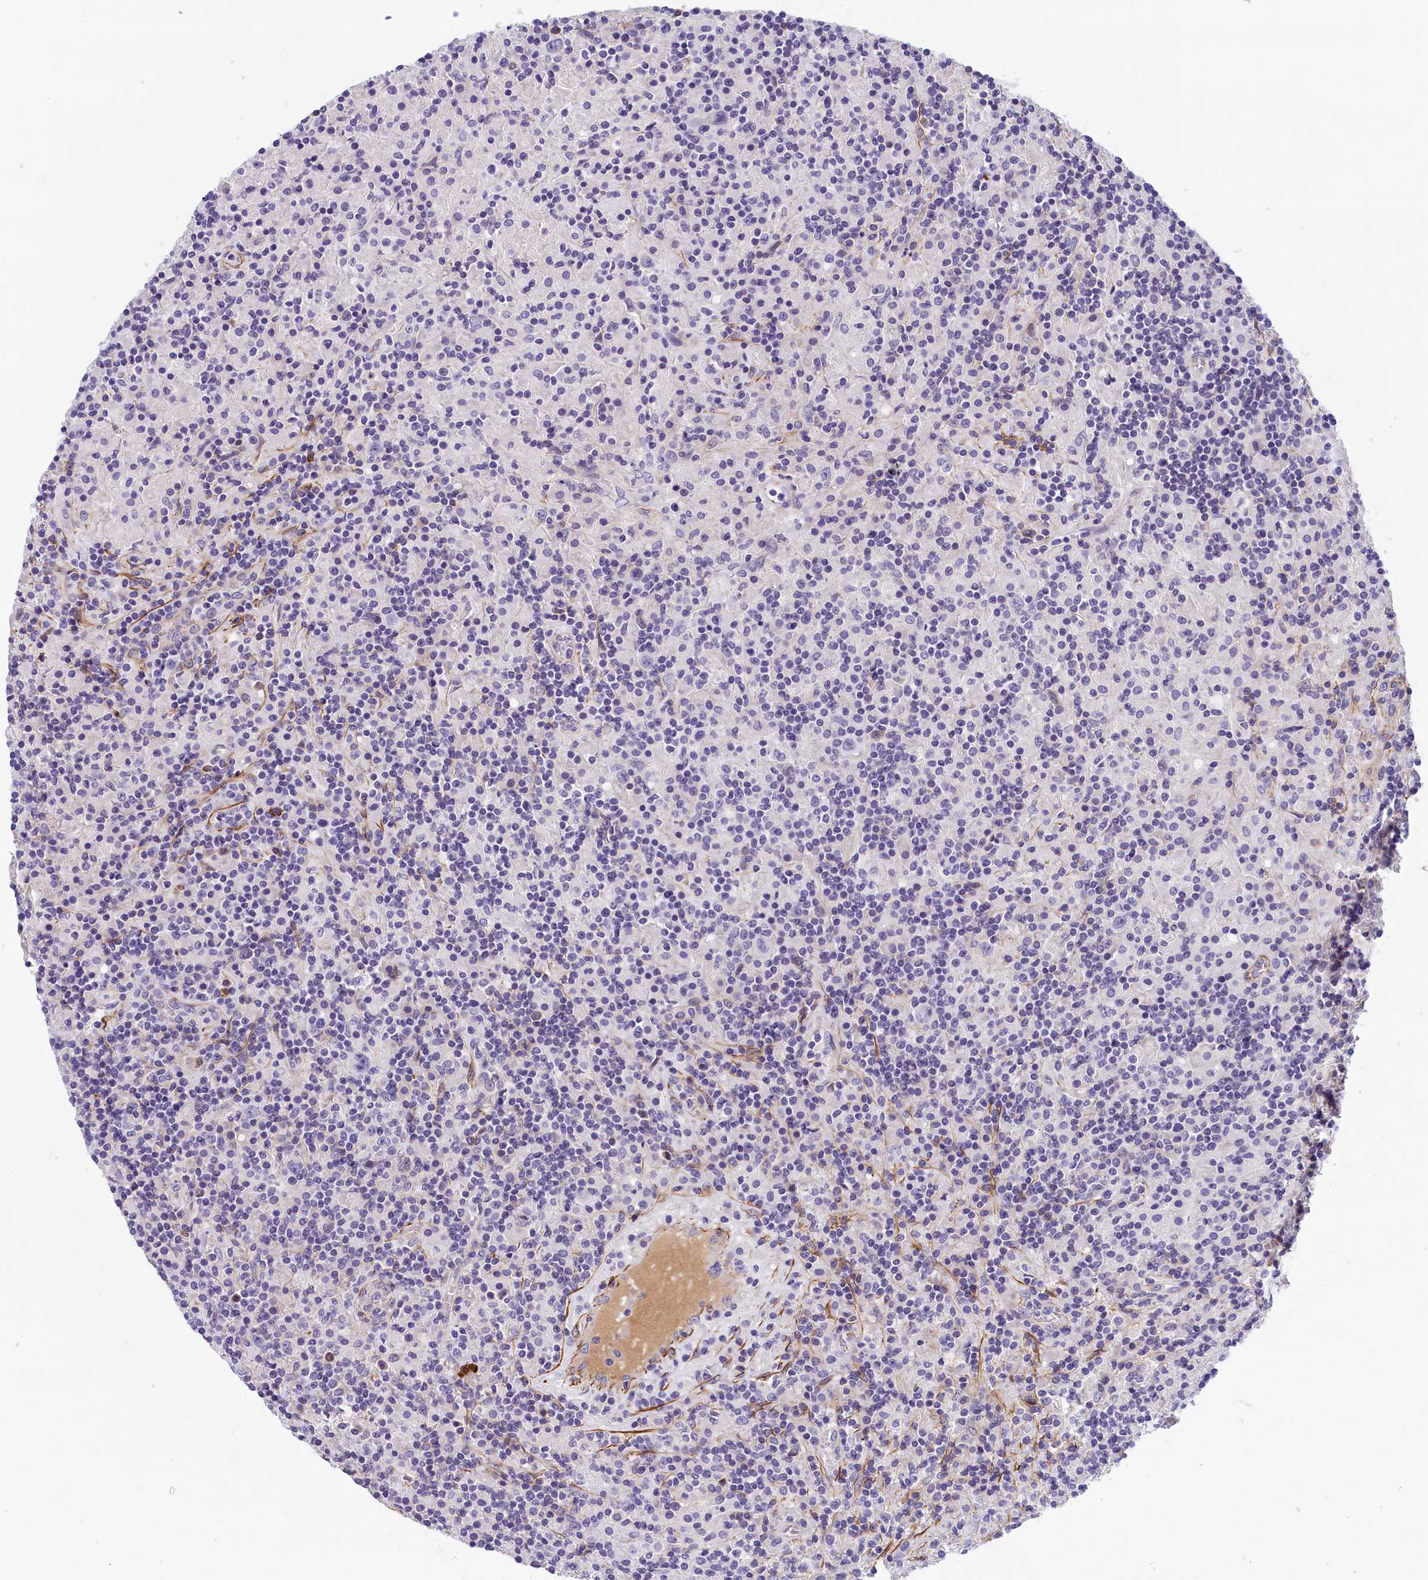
{"staining": {"intensity": "negative", "quantity": "none", "location": "none"}, "tissue": "lymphoma", "cell_type": "Tumor cells", "image_type": "cancer", "snomed": [{"axis": "morphology", "description": "Hodgkin's disease, NOS"}, {"axis": "topography", "description": "Lymph node"}], "caption": "DAB immunohistochemical staining of lymphoma reveals no significant positivity in tumor cells.", "gene": "BCL2L13", "patient": {"sex": "male", "age": 70}}